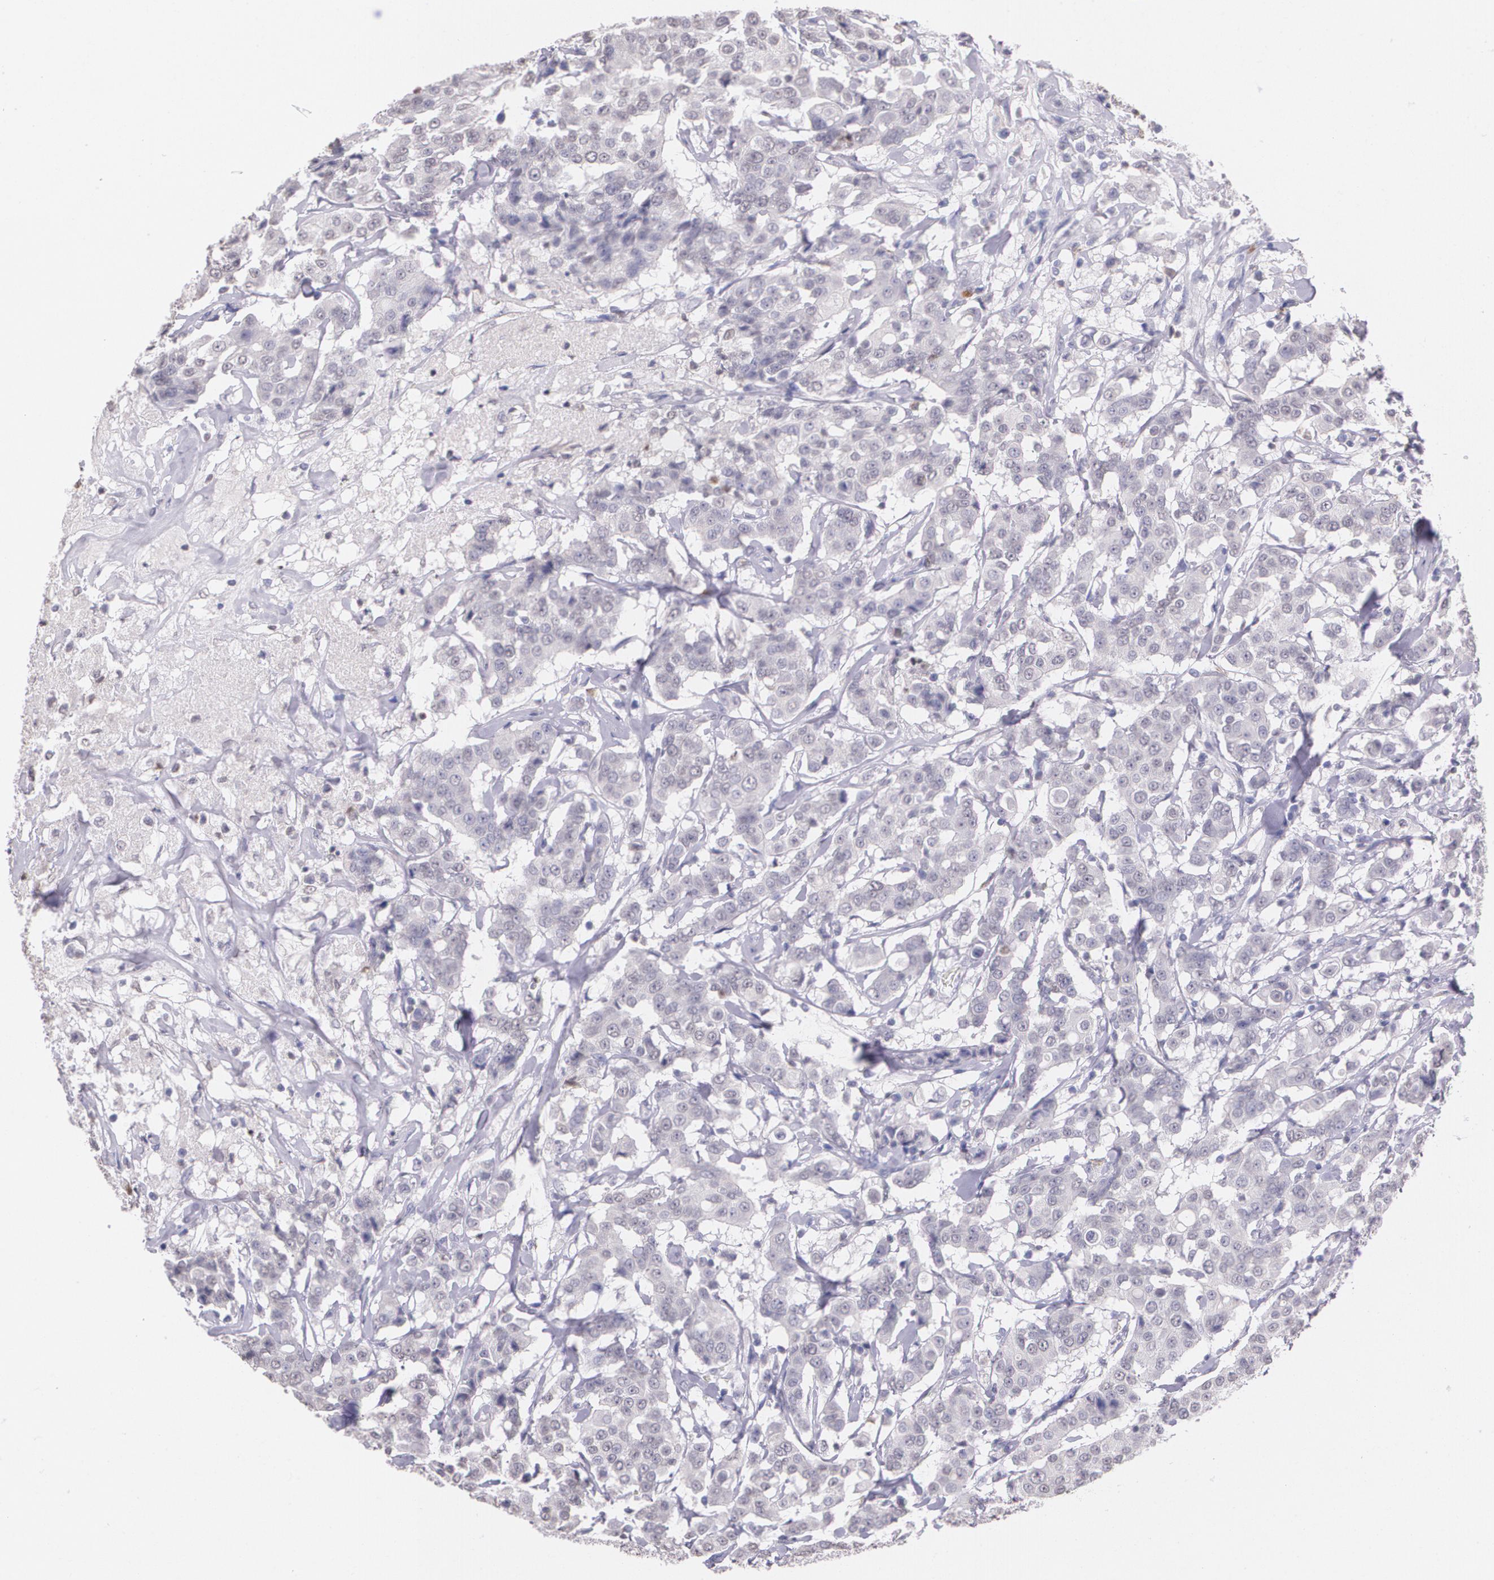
{"staining": {"intensity": "negative", "quantity": "none", "location": "none"}, "tissue": "breast cancer", "cell_type": "Tumor cells", "image_type": "cancer", "snomed": [{"axis": "morphology", "description": "Duct carcinoma"}, {"axis": "topography", "description": "Breast"}], "caption": "Breast cancer stained for a protein using IHC shows no staining tumor cells.", "gene": "RTN1", "patient": {"sex": "female", "age": 27}}